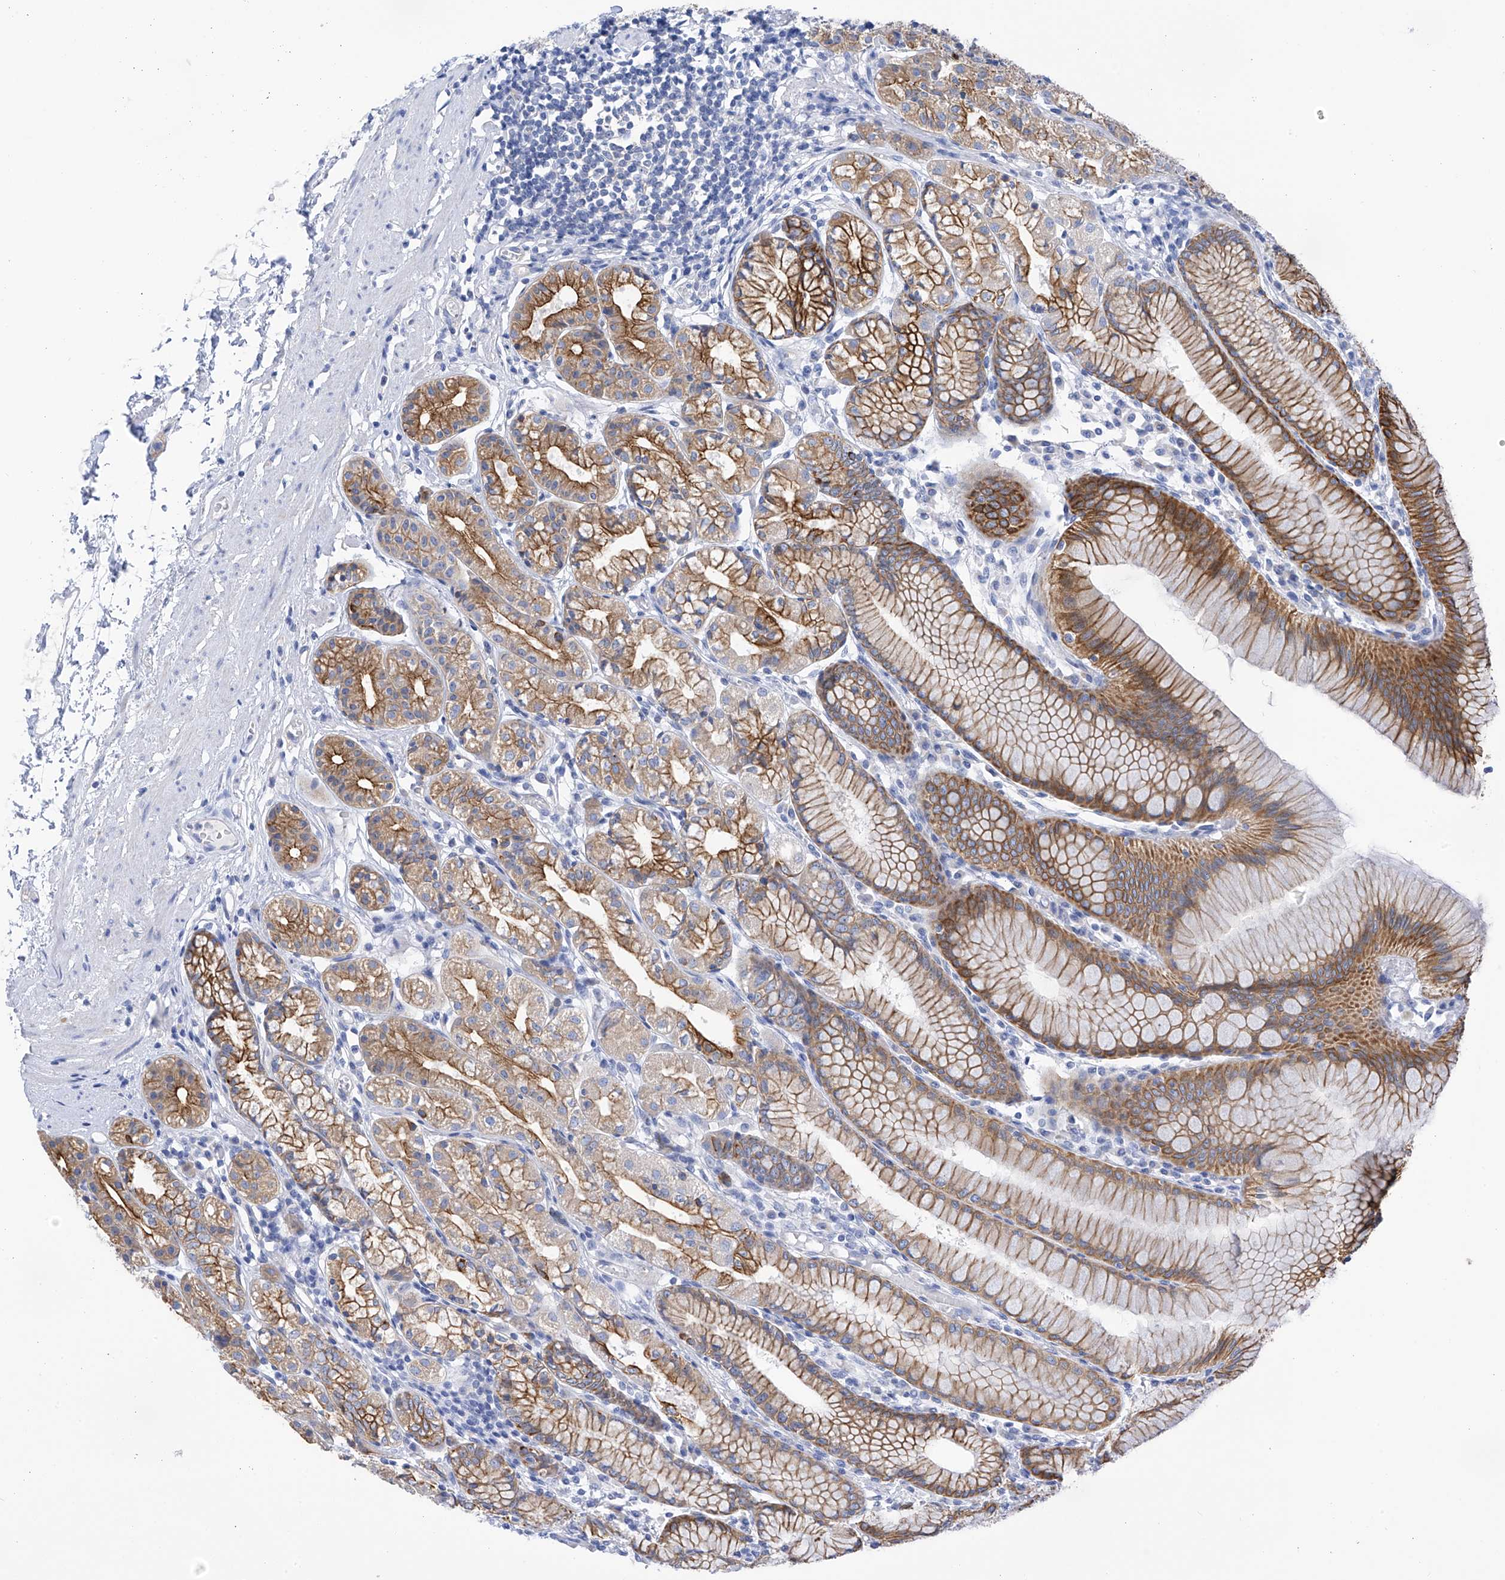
{"staining": {"intensity": "strong", "quantity": "25%-75%", "location": "cytoplasmic/membranous"}, "tissue": "stomach", "cell_type": "Glandular cells", "image_type": "normal", "snomed": [{"axis": "morphology", "description": "Normal tissue, NOS"}, {"axis": "topography", "description": "Stomach"}], "caption": "Immunohistochemical staining of unremarkable stomach reveals high levels of strong cytoplasmic/membranous staining in approximately 25%-75% of glandular cells.", "gene": "PIK3C2B", "patient": {"sex": "female", "age": 57}}